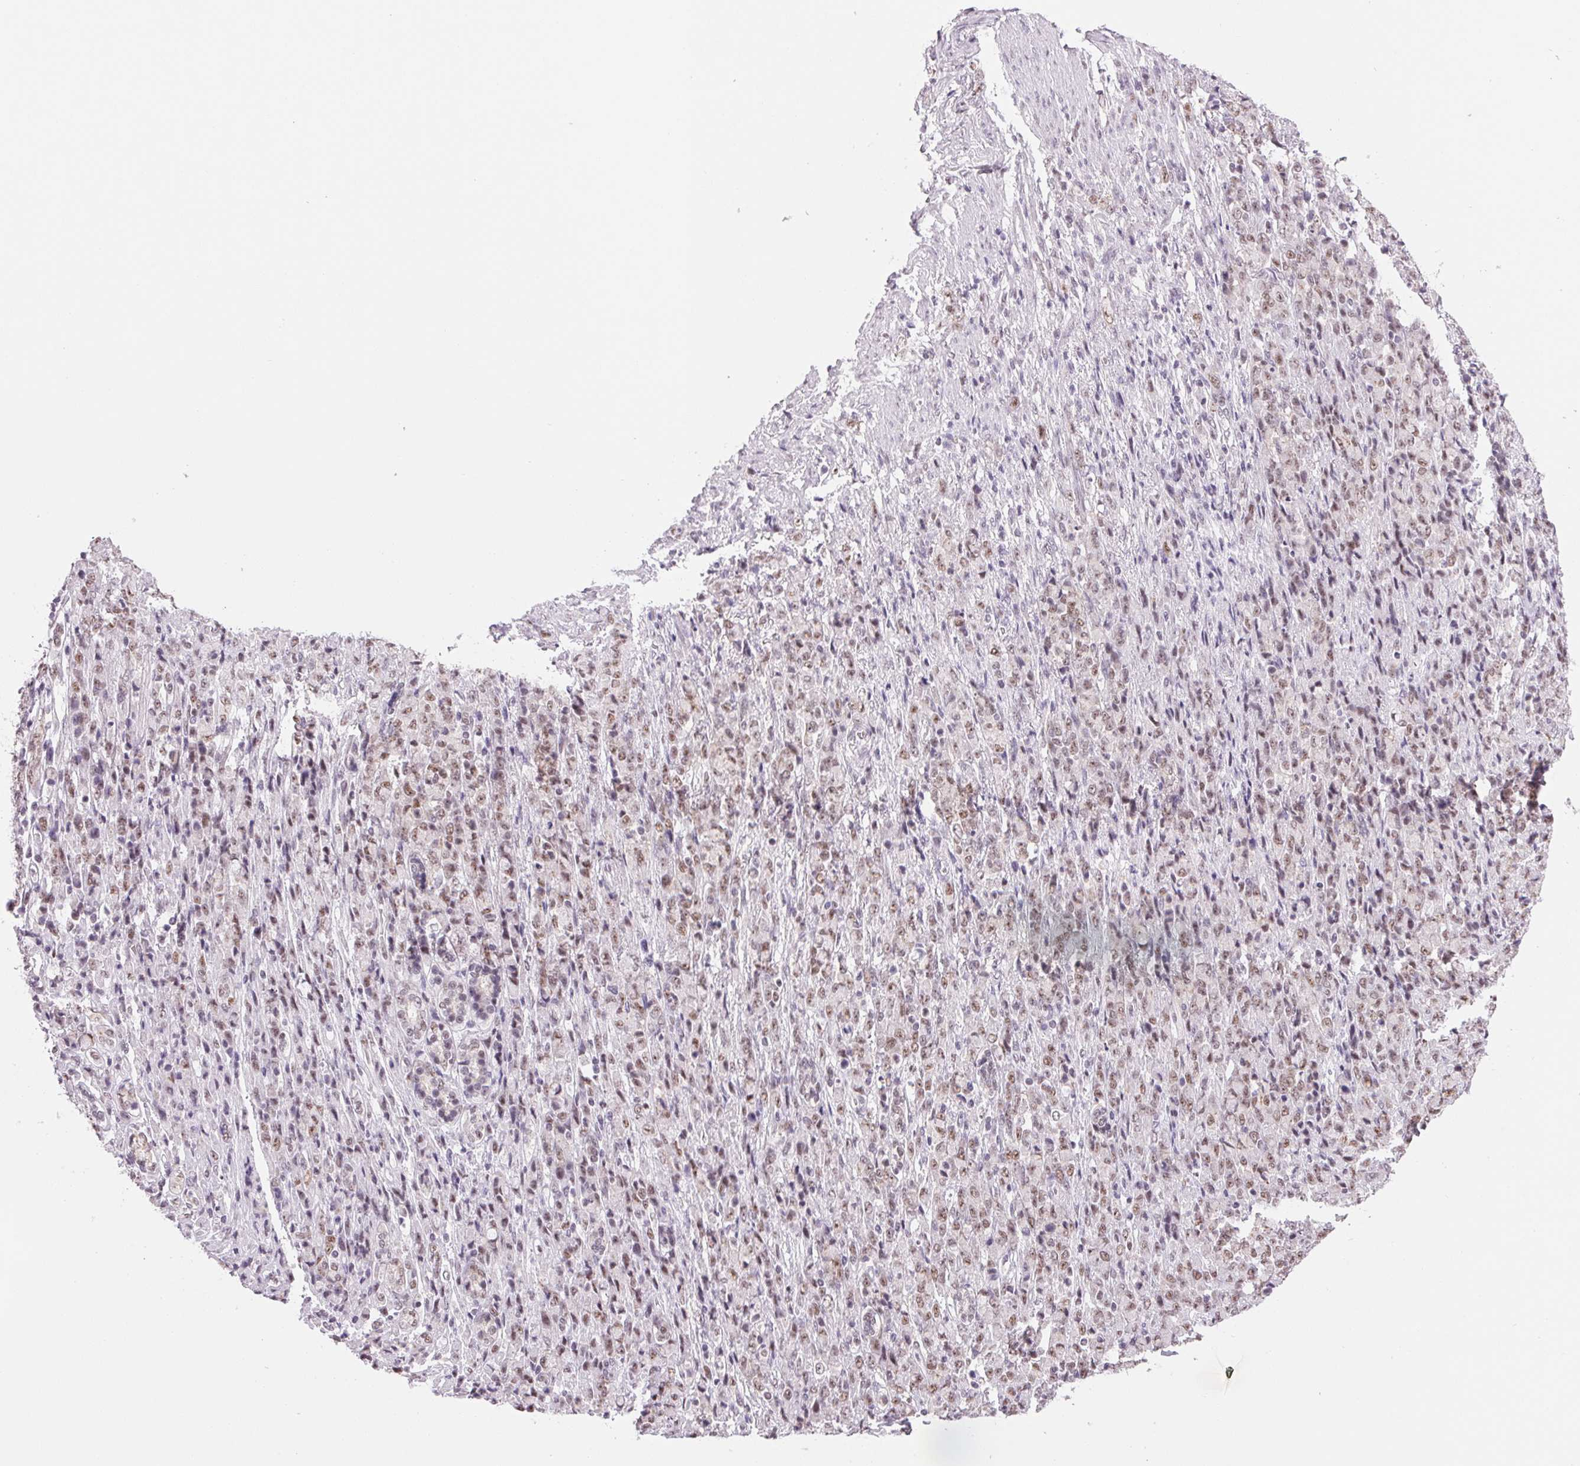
{"staining": {"intensity": "weak", "quantity": ">75%", "location": "nuclear"}, "tissue": "stomach cancer", "cell_type": "Tumor cells", "image_type": "cancer", "snomed": [{"axis": "morphology", "description": "Adenocarcinoma, NOS"}, {"axis": "topography", "description": "Stomach"}], "caption": "Tumor cells exhibit low levels of weak nuclear expression in about >75% of cells in stomach cancer (adenocarcinoma). (DAB = brown stain, brightfield microscopy at high magnification).", "gene": "ZC3H14", "patient": {"sex": "female", "age": 79}}